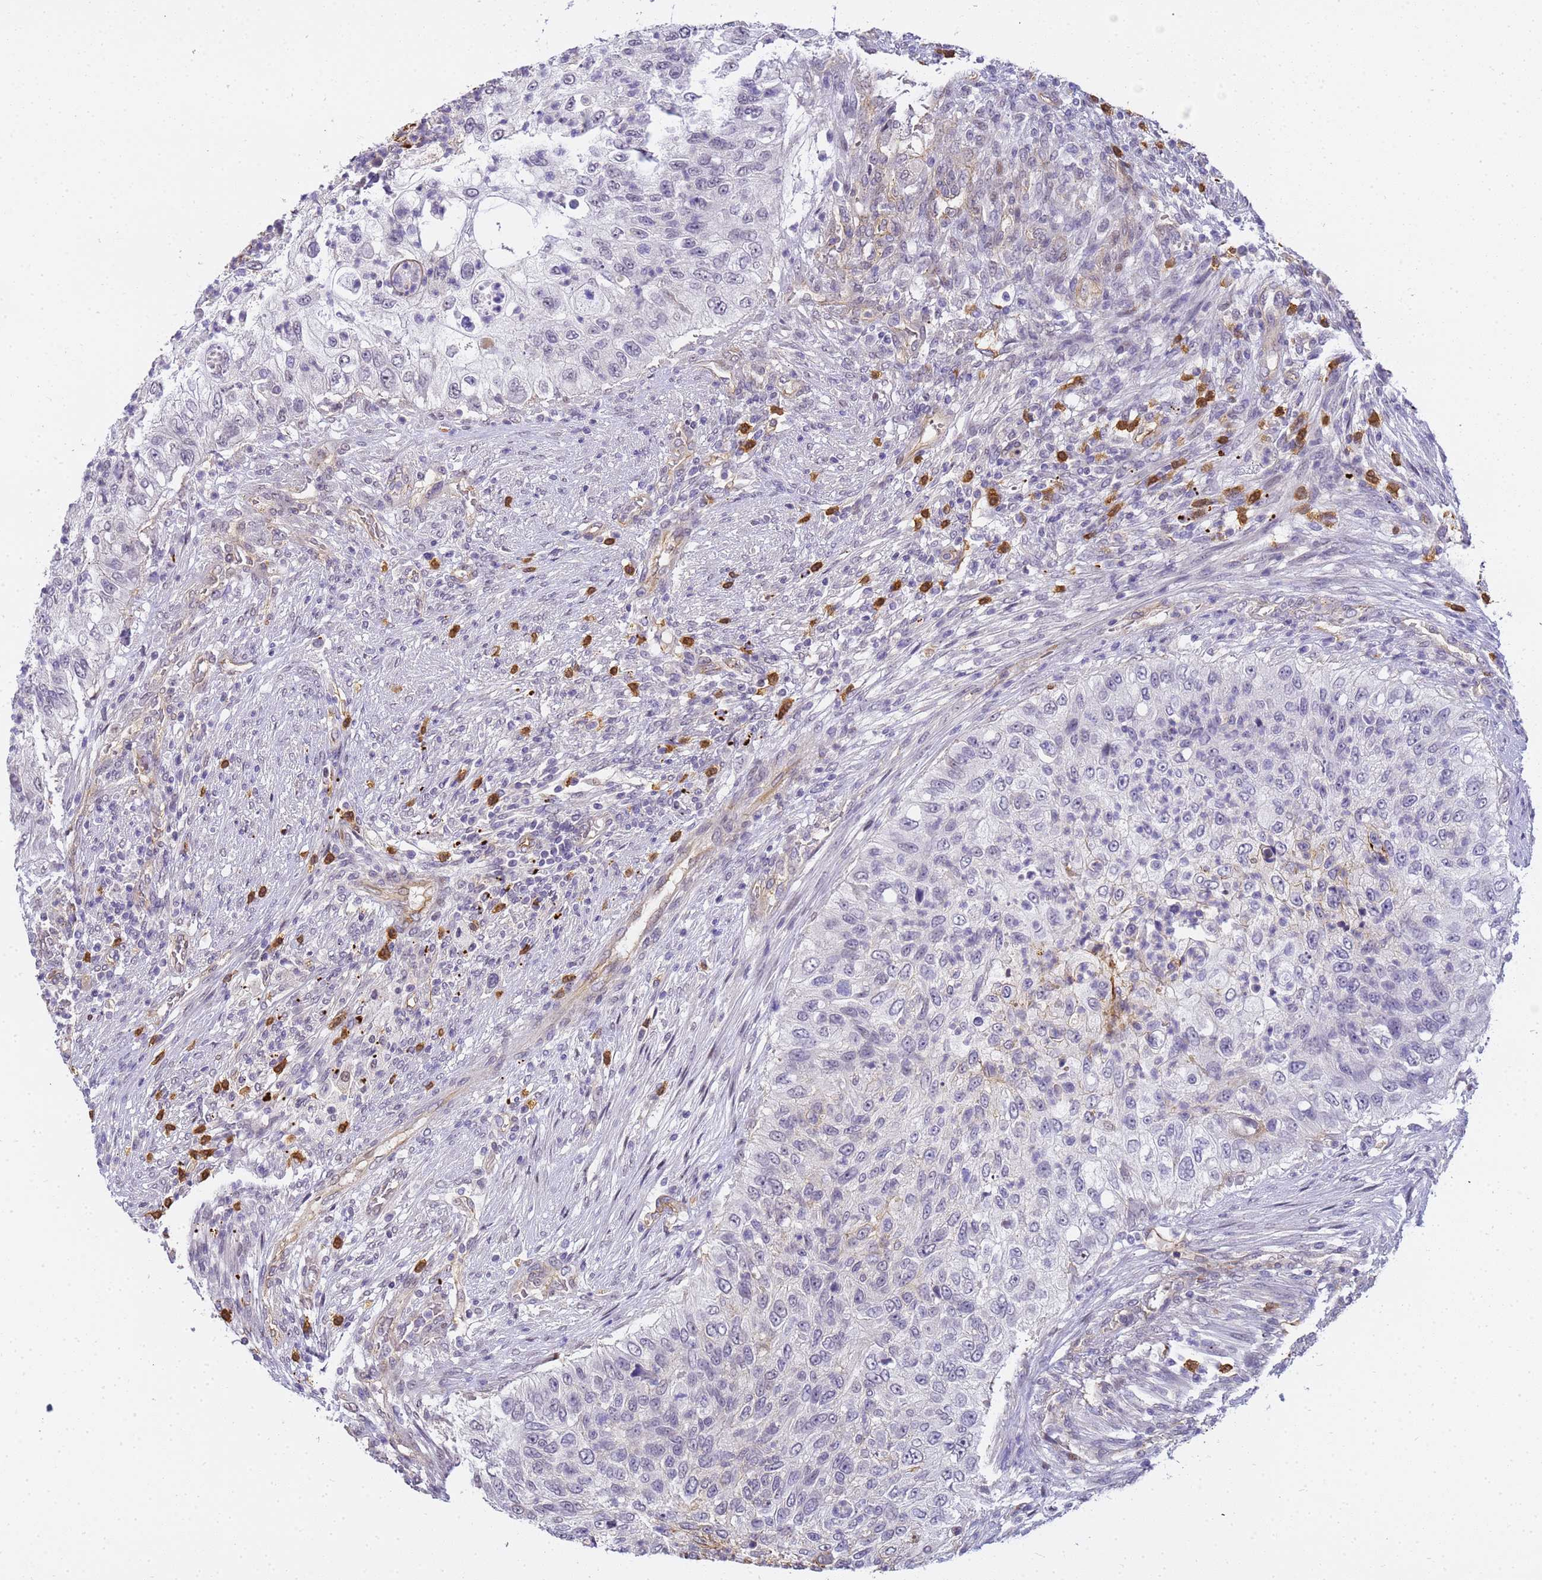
{"staining": {"intensity": "weak", "quantity": "<25%", "location": "cytoplasmic/membranous"}, "tissue": "urothelial cancer", "cell_type": "Tumor cells", "image_type": "cancer", "snomed": [{"axis": "morphology", "description": "Urothelial carcinoma, High grade"}, {"axis": "topography", "description": "Urinary bladder"}], "caption": "Immunohistochemical staining of human urothelial cancer displays no significant positivity in tumor cells.", "gene": "GON4L", "patient": {"sex": "female", "age": 60}}